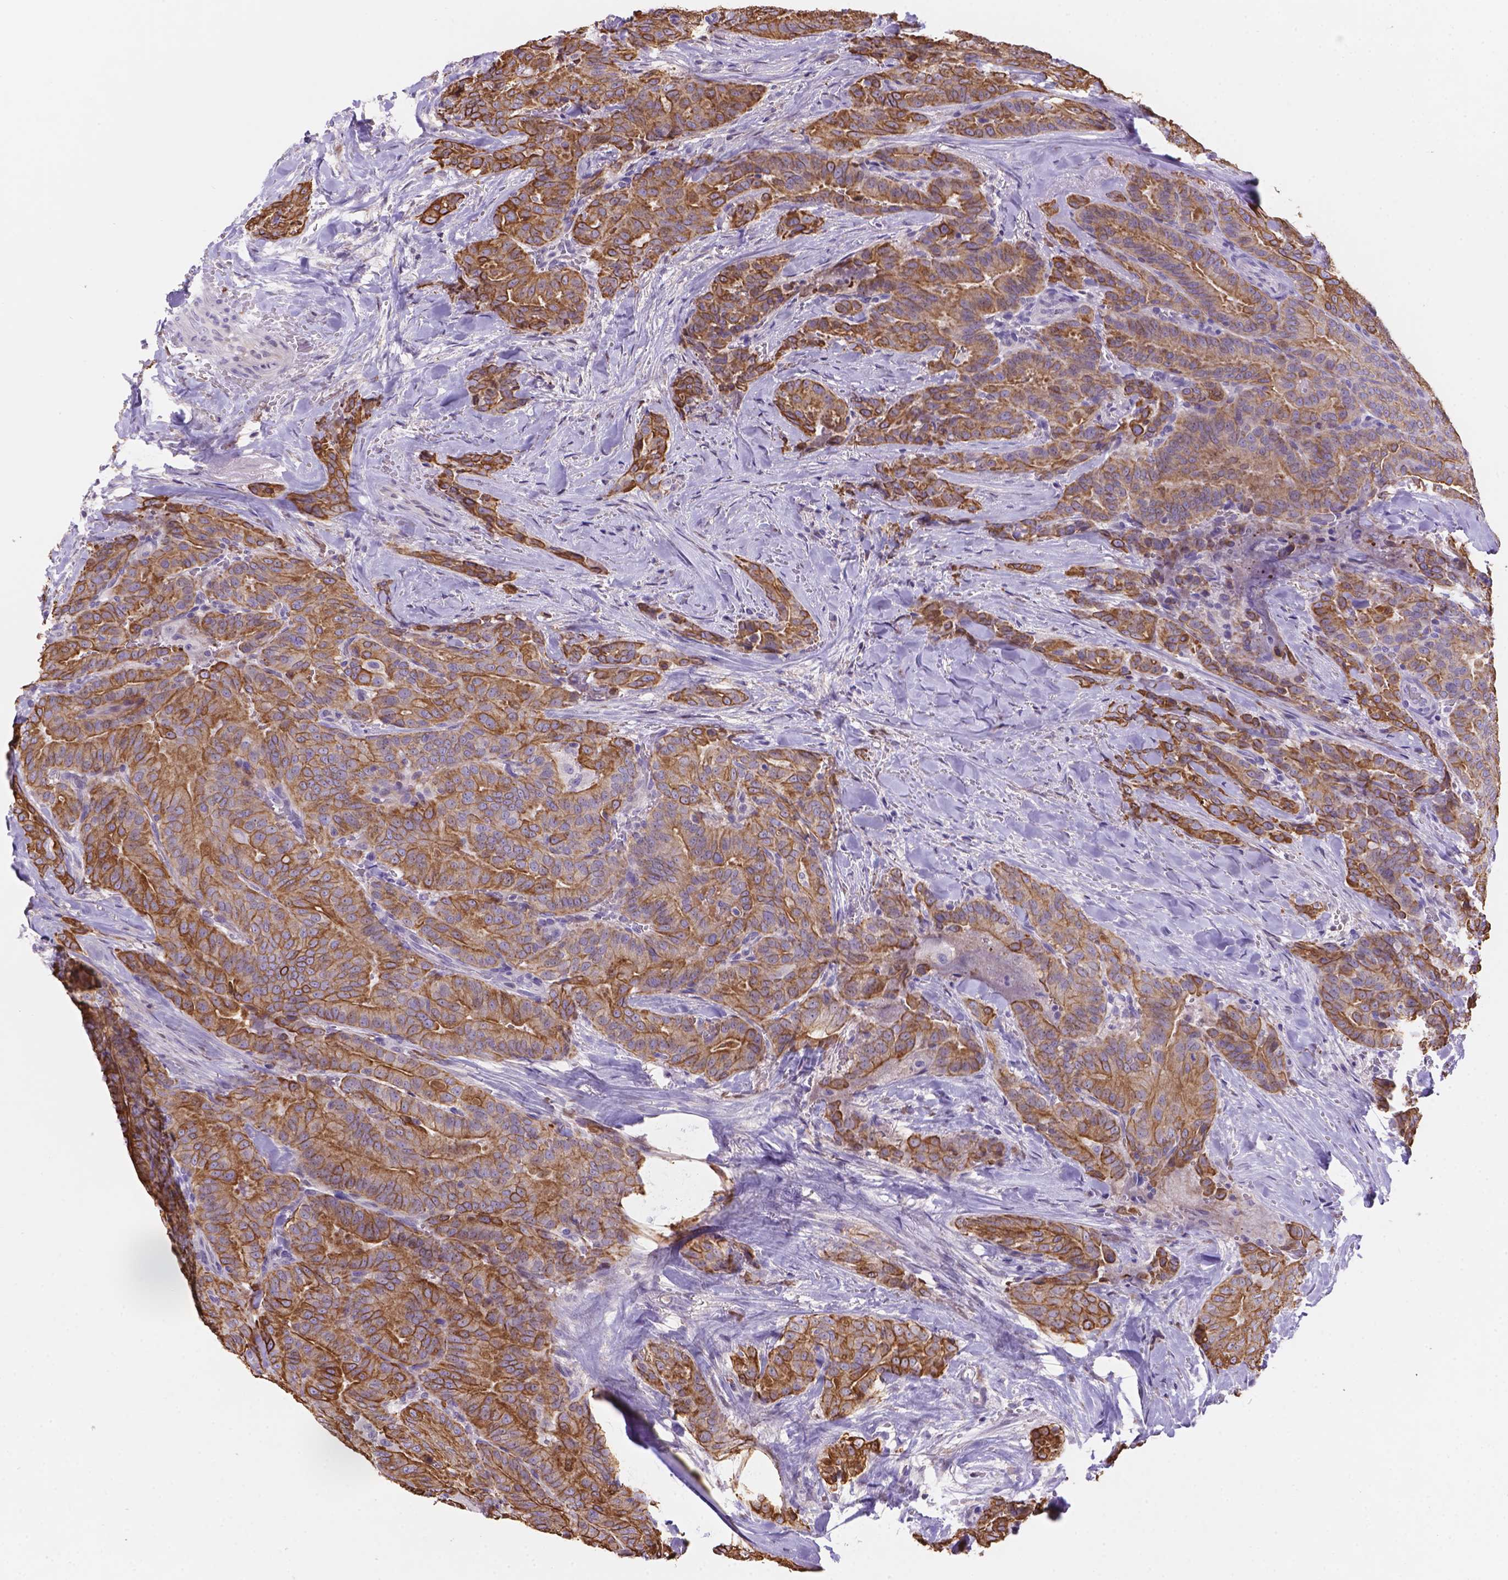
{"staining": {"intensity": "moderate", "quantity": ">75%", "location": "cytoplasmic/membranous"}, "tissue": "thyroid cancer", "cell_type": "Tumor cells", "image_type": "cancer", "snomed": [{"axis": "morphology", "description": "Papillary adenocarcinoma, NOS"}, {"axis": "topography", "description": "Thyroid gland"}], "caption": "This histopathology image displays immunohistochemistry staining of thyroid cancer, with medium moderate cytoplasmic/membranous expression in about >75% of tumor cells.", "gene": "DMWD", "patient": {"sex": "male", "age": 61}}